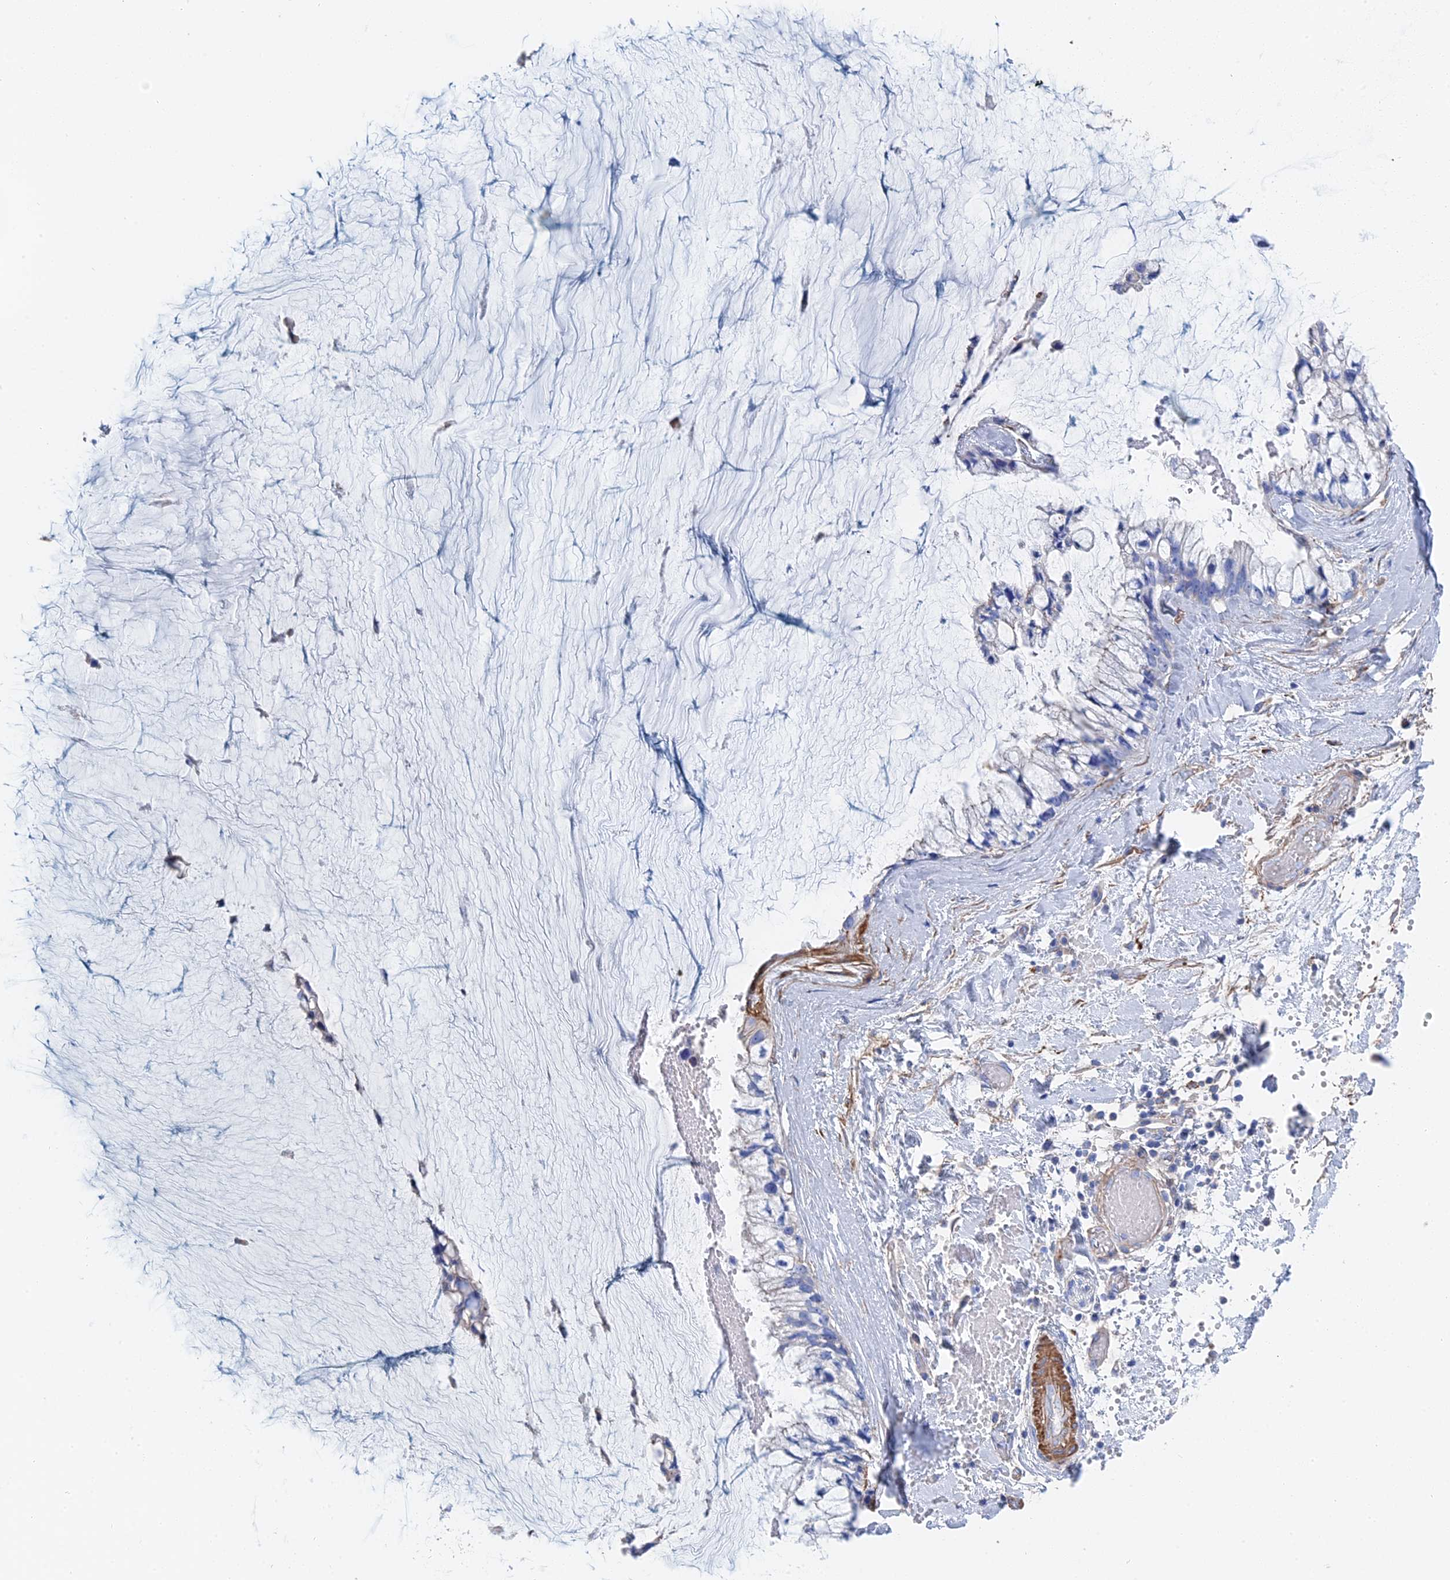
{"staining": {"intensity": "negative", "quantity": "none", "location": "none"}, "tissue": "ovarian cancer", "cell_type": "Tumor cells", "image_type": "cancer", "snomed": [{"axis": "morphology", "description": "Cystadenocarcinoma, mucinous, NOS"}, {"axis": "topography", "description": "Ovary"}], "caption": "The micrograph displays no staining of tumor cells in ovarian cancer.", "gene": "STRA6", "patient": {"sex": "female", "age": 39}}